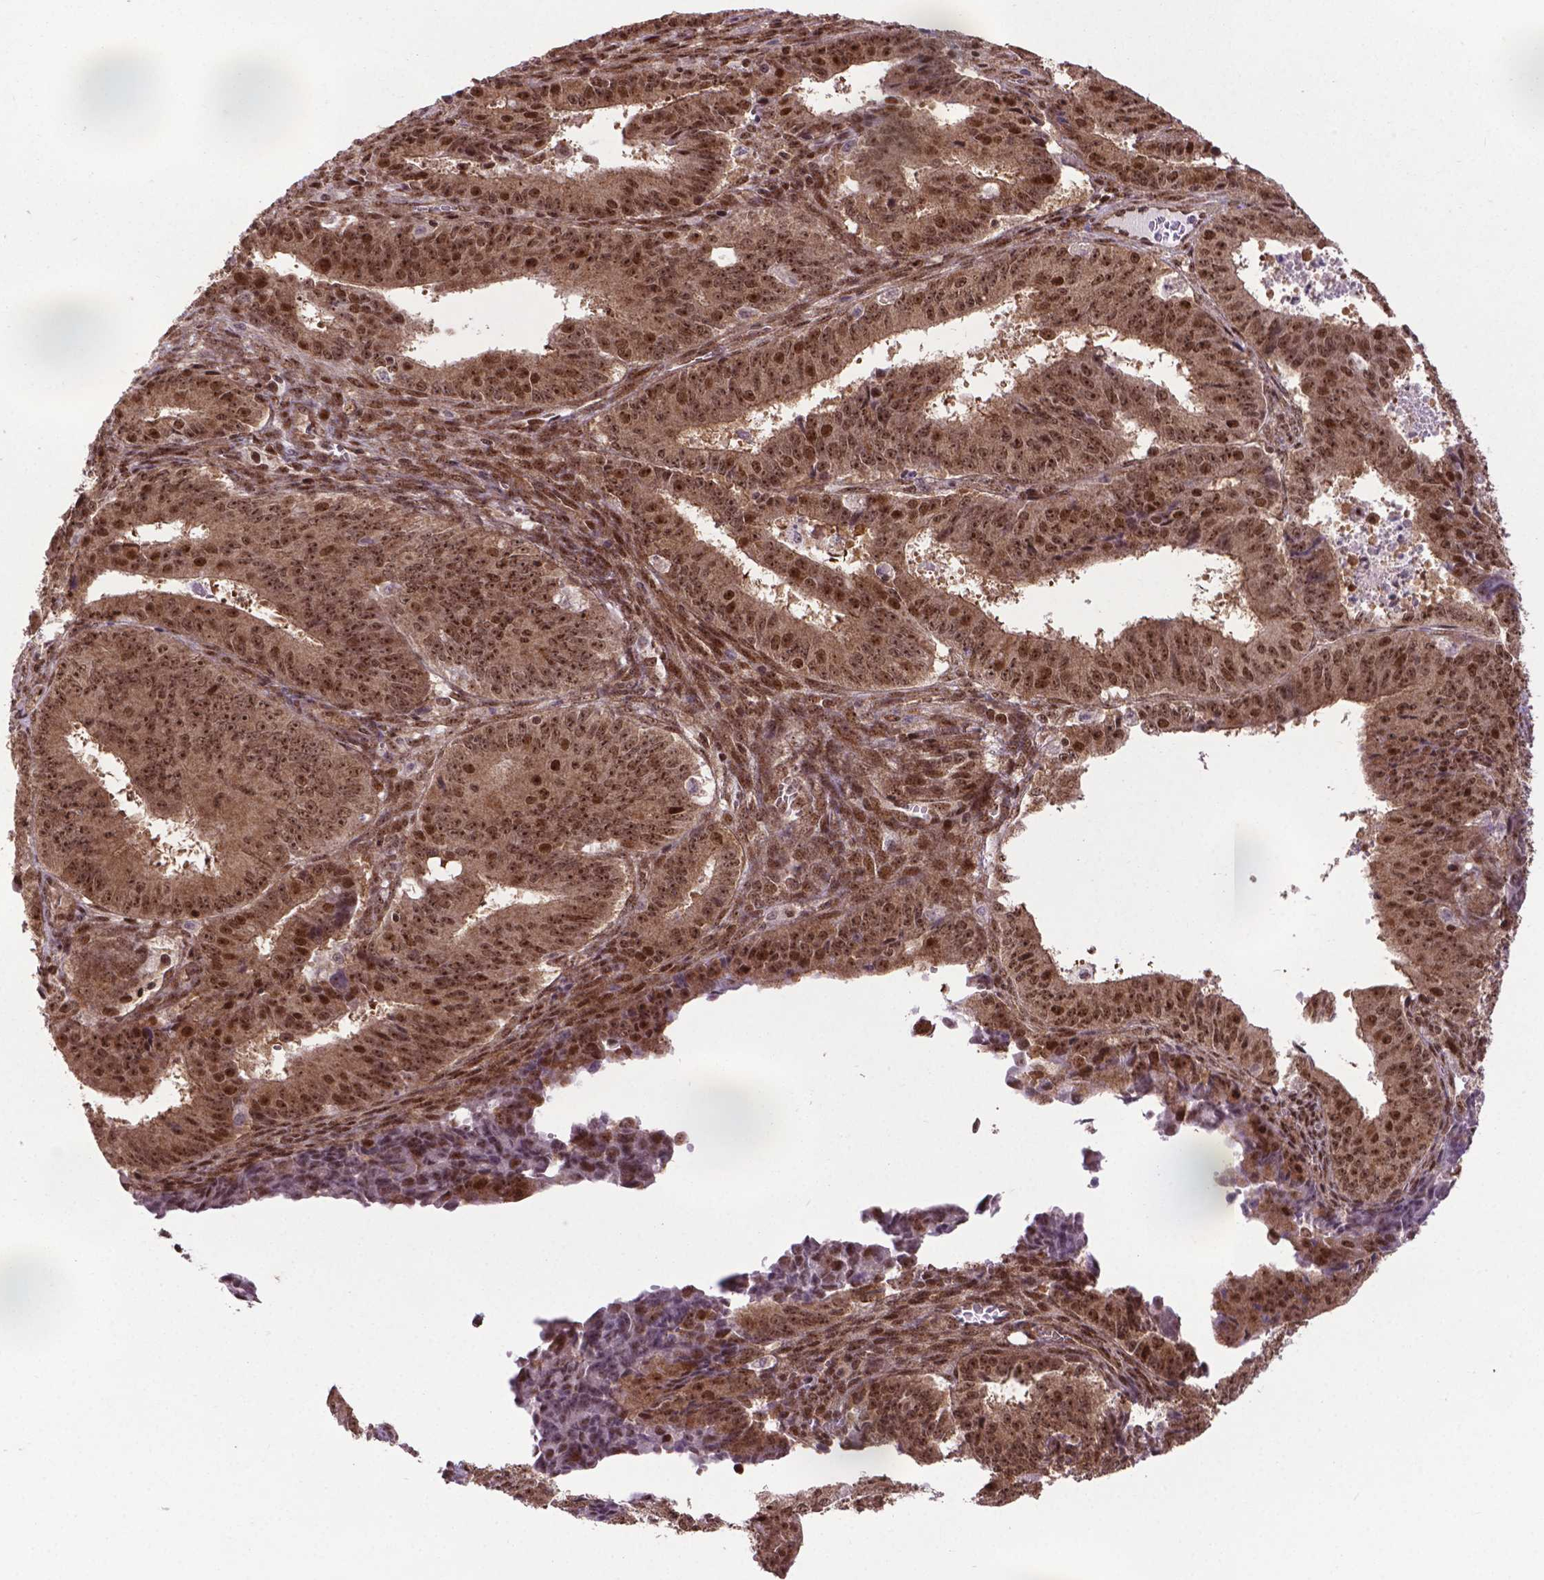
{"staining": {"intensity": "moderate", "quantity": ">75%", "location": "cytoplasmic/membranous,nuclear"}, "tissue": "ovarian cancer", "cell_type": "Tumor cells", "image_type": "cancer", "snomed": [{"axis": "morphology", "description": "Carcinoma, endometroid"}, {"axis": "topography", "description": "Ovary"}], "caption": "A micrograph of endometroid carcinoma (ovarian) stained for a protein demonstrates moderate cytoplasmic/membranous and nuclear brown staining in tumor cells. The protein is shown in brown color, while the nuclei are stained blue.", "gene": "CSNK2A1", "patient": {"sex": "female", "age": 42}}